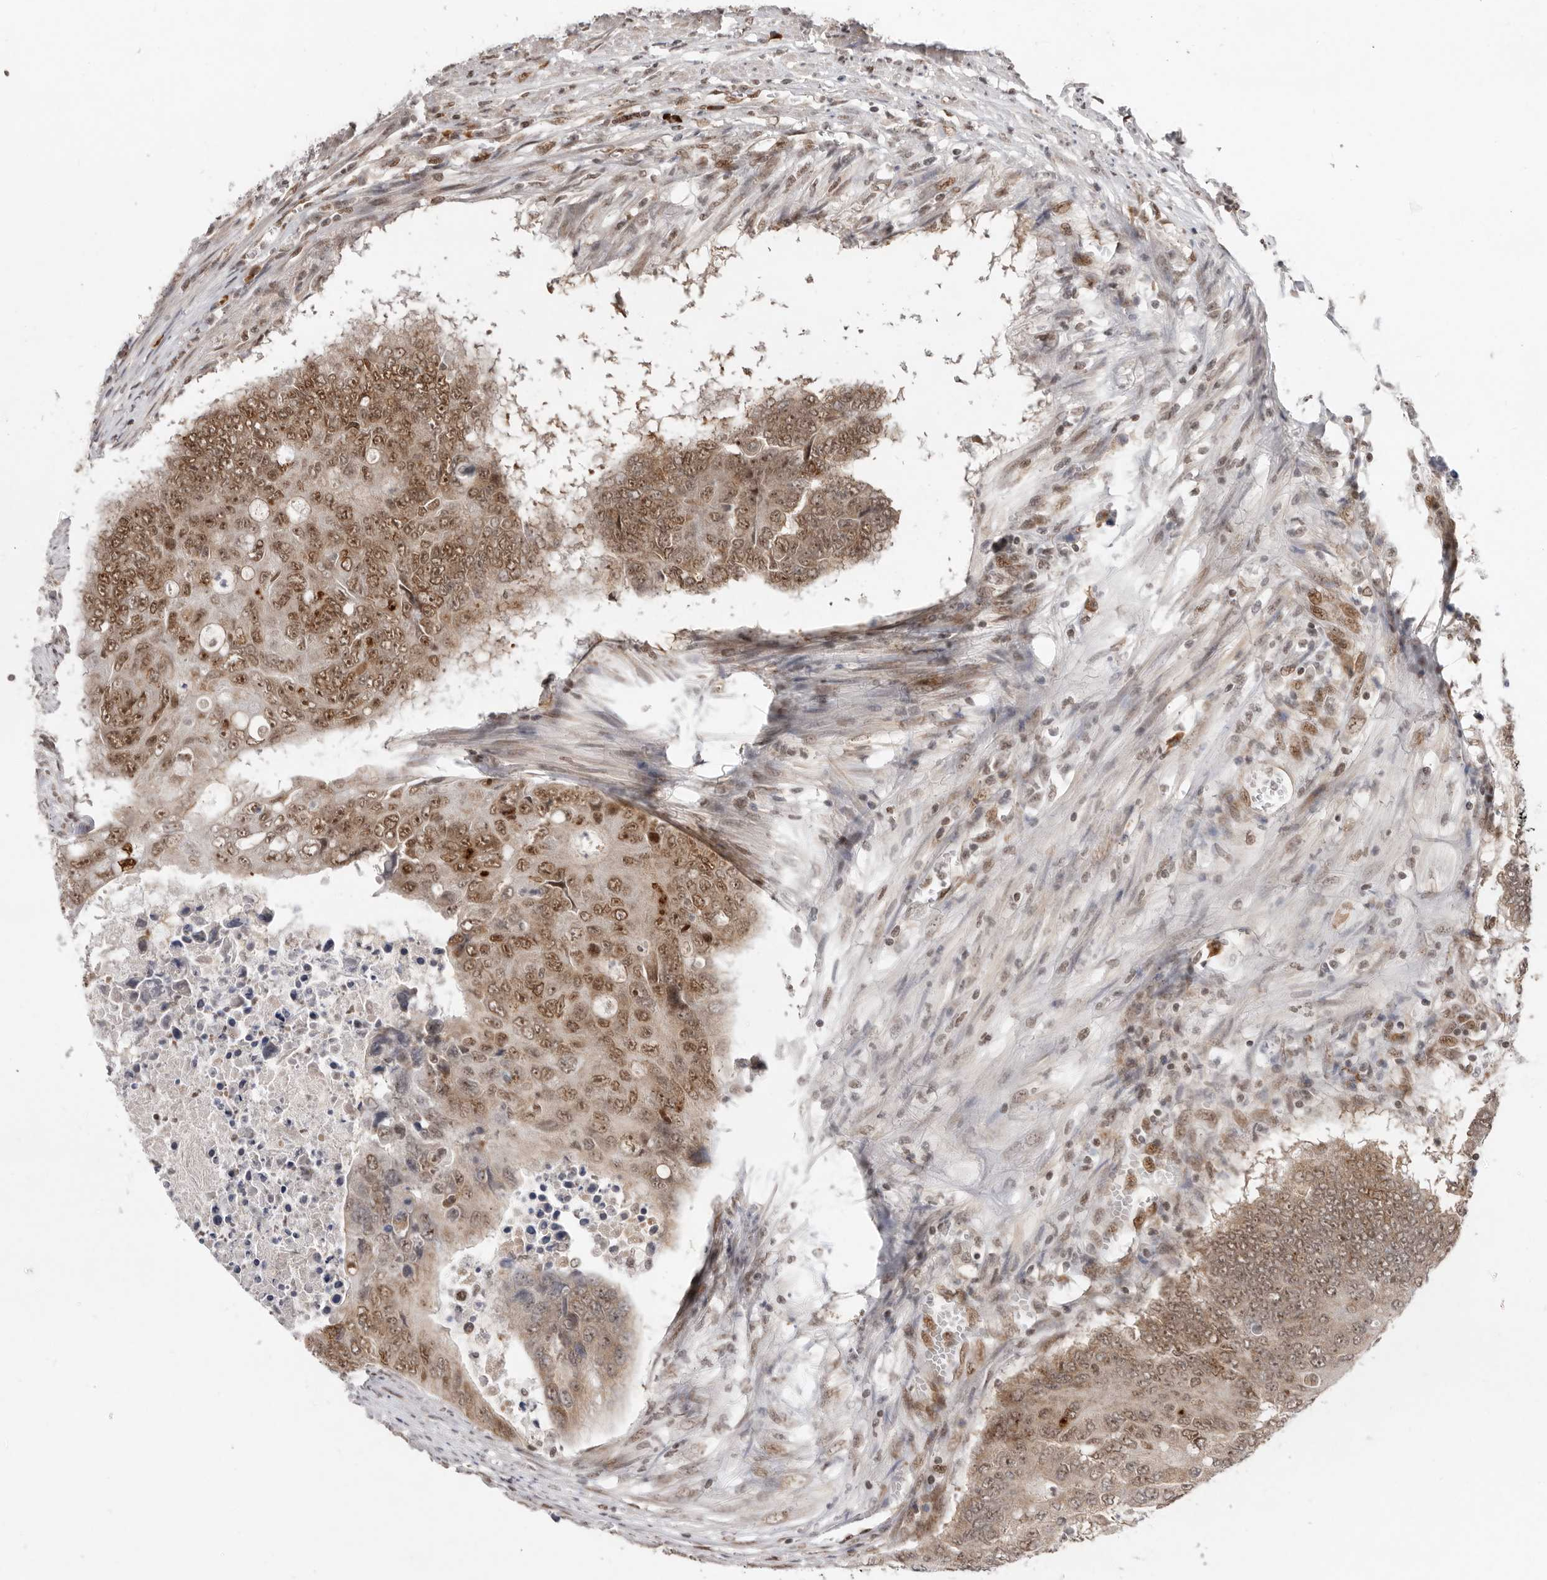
{"staining": {"intensity": "moderate", "quantity": ">75%", "location": "nuclear"}, "tissue": "colorectal cancer", "cell_type": "Tumor cells", "image_type": "cancer", "snomed": [{"axis": "morphology", "description": "Adenocarcinoma, NOS"}, {"axis": "topography", "description": "Colon"}], "caption": "Human colorectal adenocarcinoma stained with a brown dye exhibits moderate nuclear positive staining in approximately >75% of tumor cells.", "gene": "CHTOP", "patient": {"sex": "male", "age": 87}}